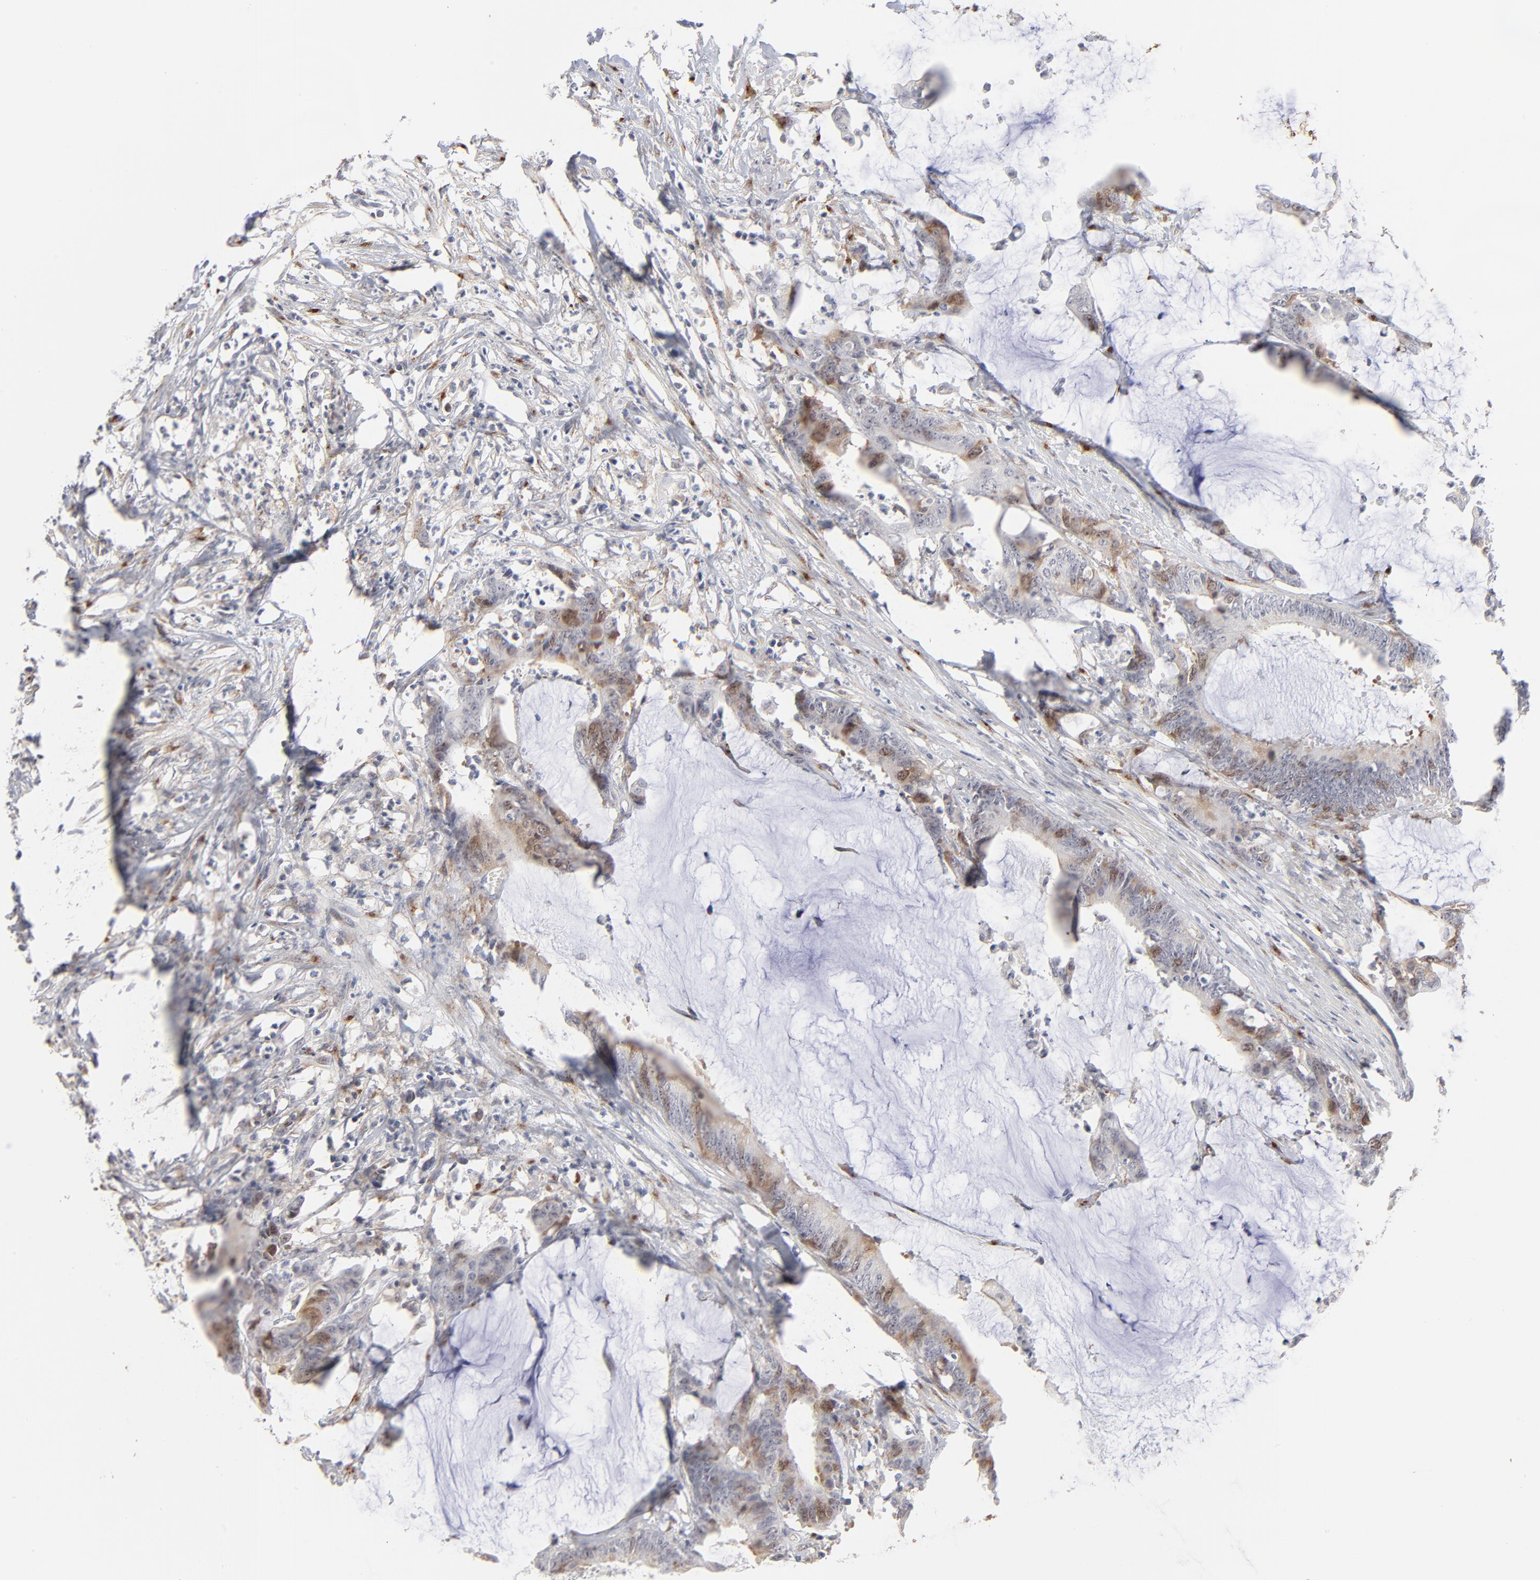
{"staining": {"intensity": "moderate", "quantity": "<25%", "location": "cytoplasmic/membranous"}, "tissue": "colorectal cancer", "cell_type": "Tumor cells", "image_type": "cancer", "snomed": [{"axis": "morphology", "description": "Adenocarcinoma, NOS"}, {"axis": "topography", "description": "Rectum"}], "caption": "A brown stain labels moderate cytoplasmic/membranous staining of a protein in human colorectal cancer tumor cells.", "gene": "AURKA", "patient": {"sex": "female", "age": 66}}